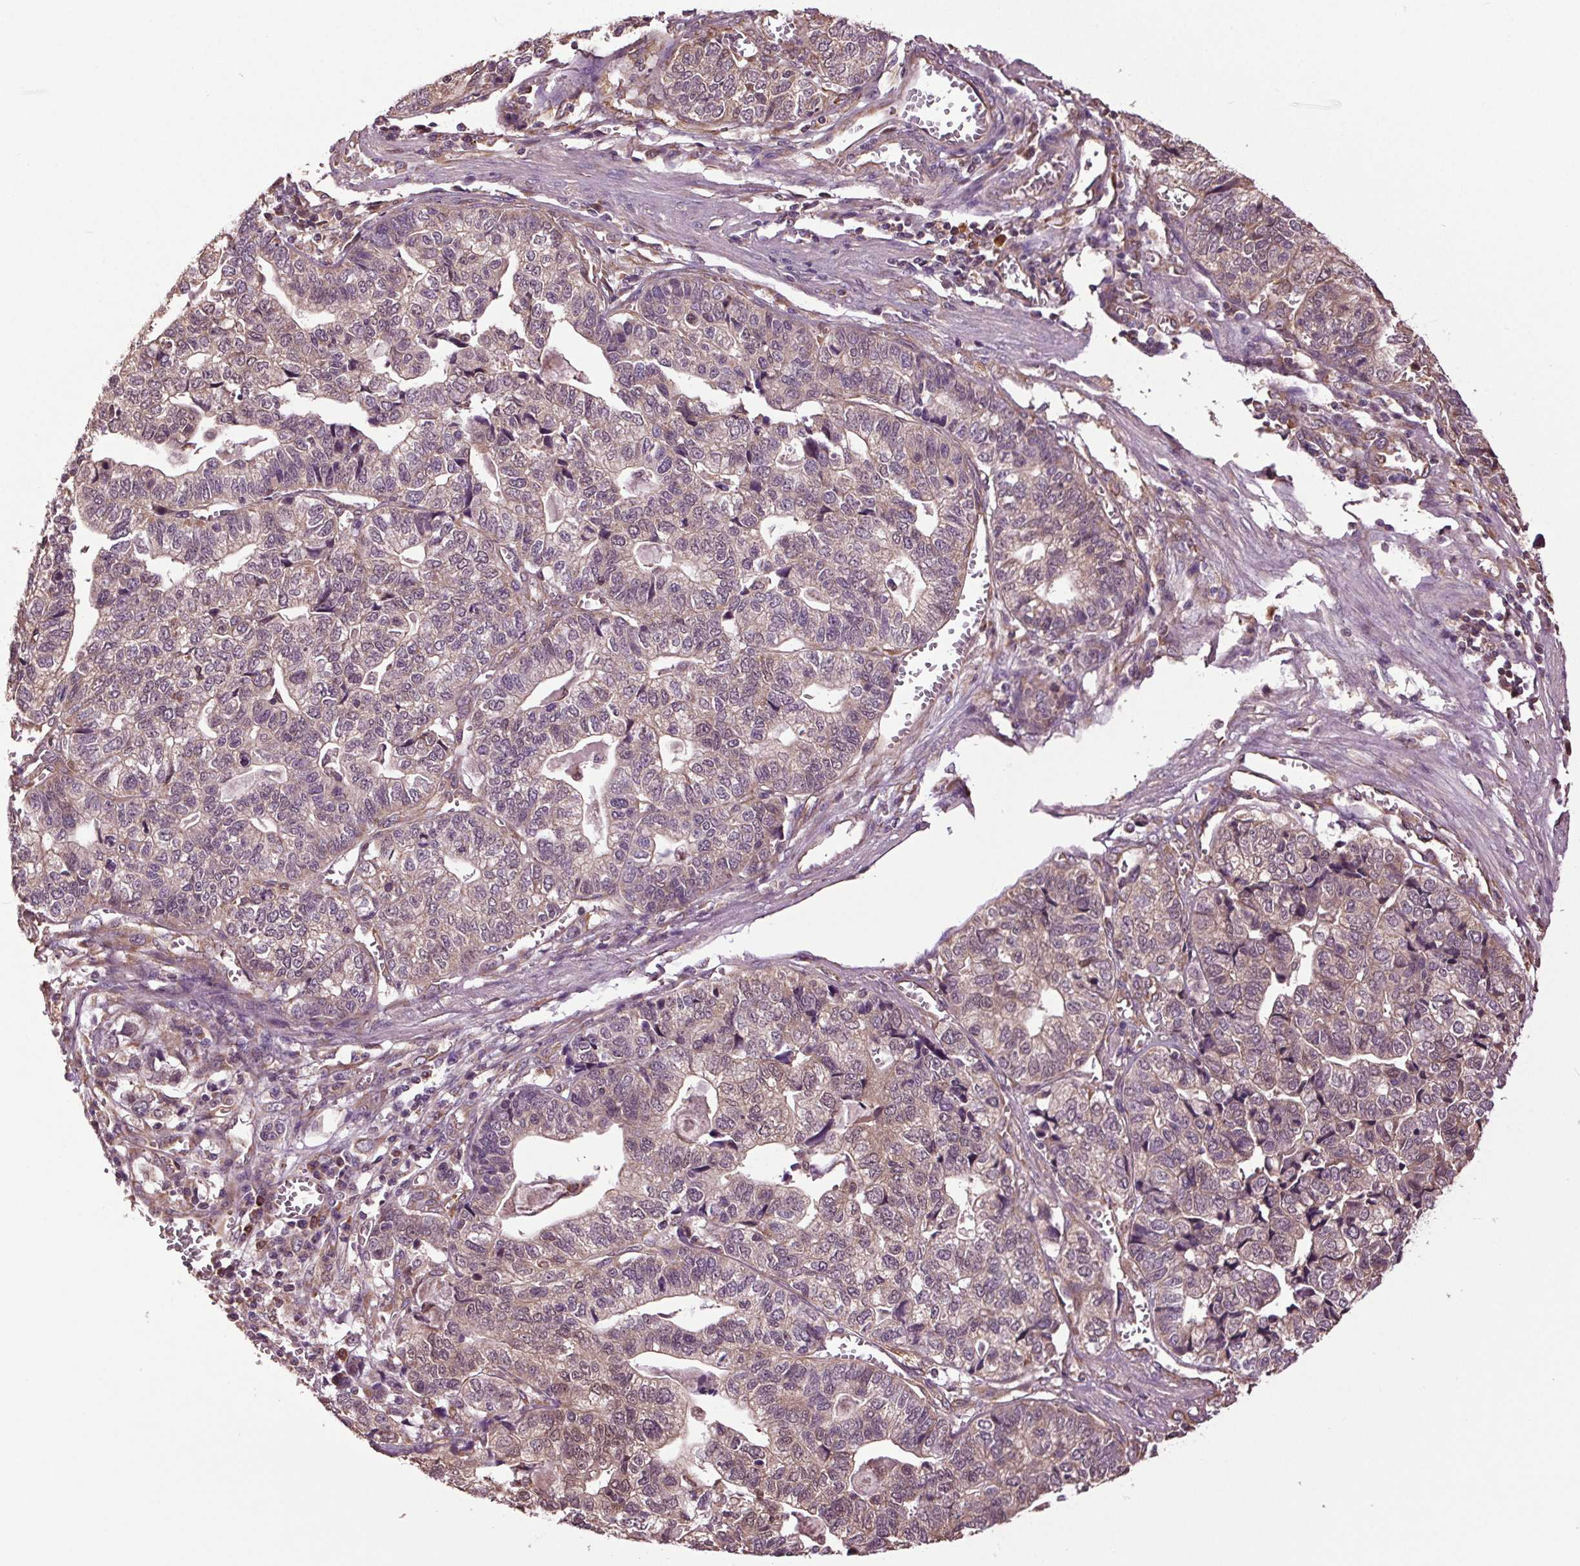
{"staining": {"intensity": "weak", "quantity": "<25%", "location": "cytoplasmic/membranous"}, "tissue": "stomach cancer", "cell_type": "Tumor cells", "image_type": "cancer", "snomed": [{"axis": "morphology", "description": "Adenocarcinoma, NOS"}, {"axis": "topography", "description": "Stomach, upper"}], "caption": "This micrograph is of stomach adenocarcinoma stained with immunohistochemistry (IHC) to label a protein in brown with the nuclei are counter-stained blue. There is no staining in tumor cells.", "gene": "RNPEP", "patient": {"sex": "female", "age": 67}}